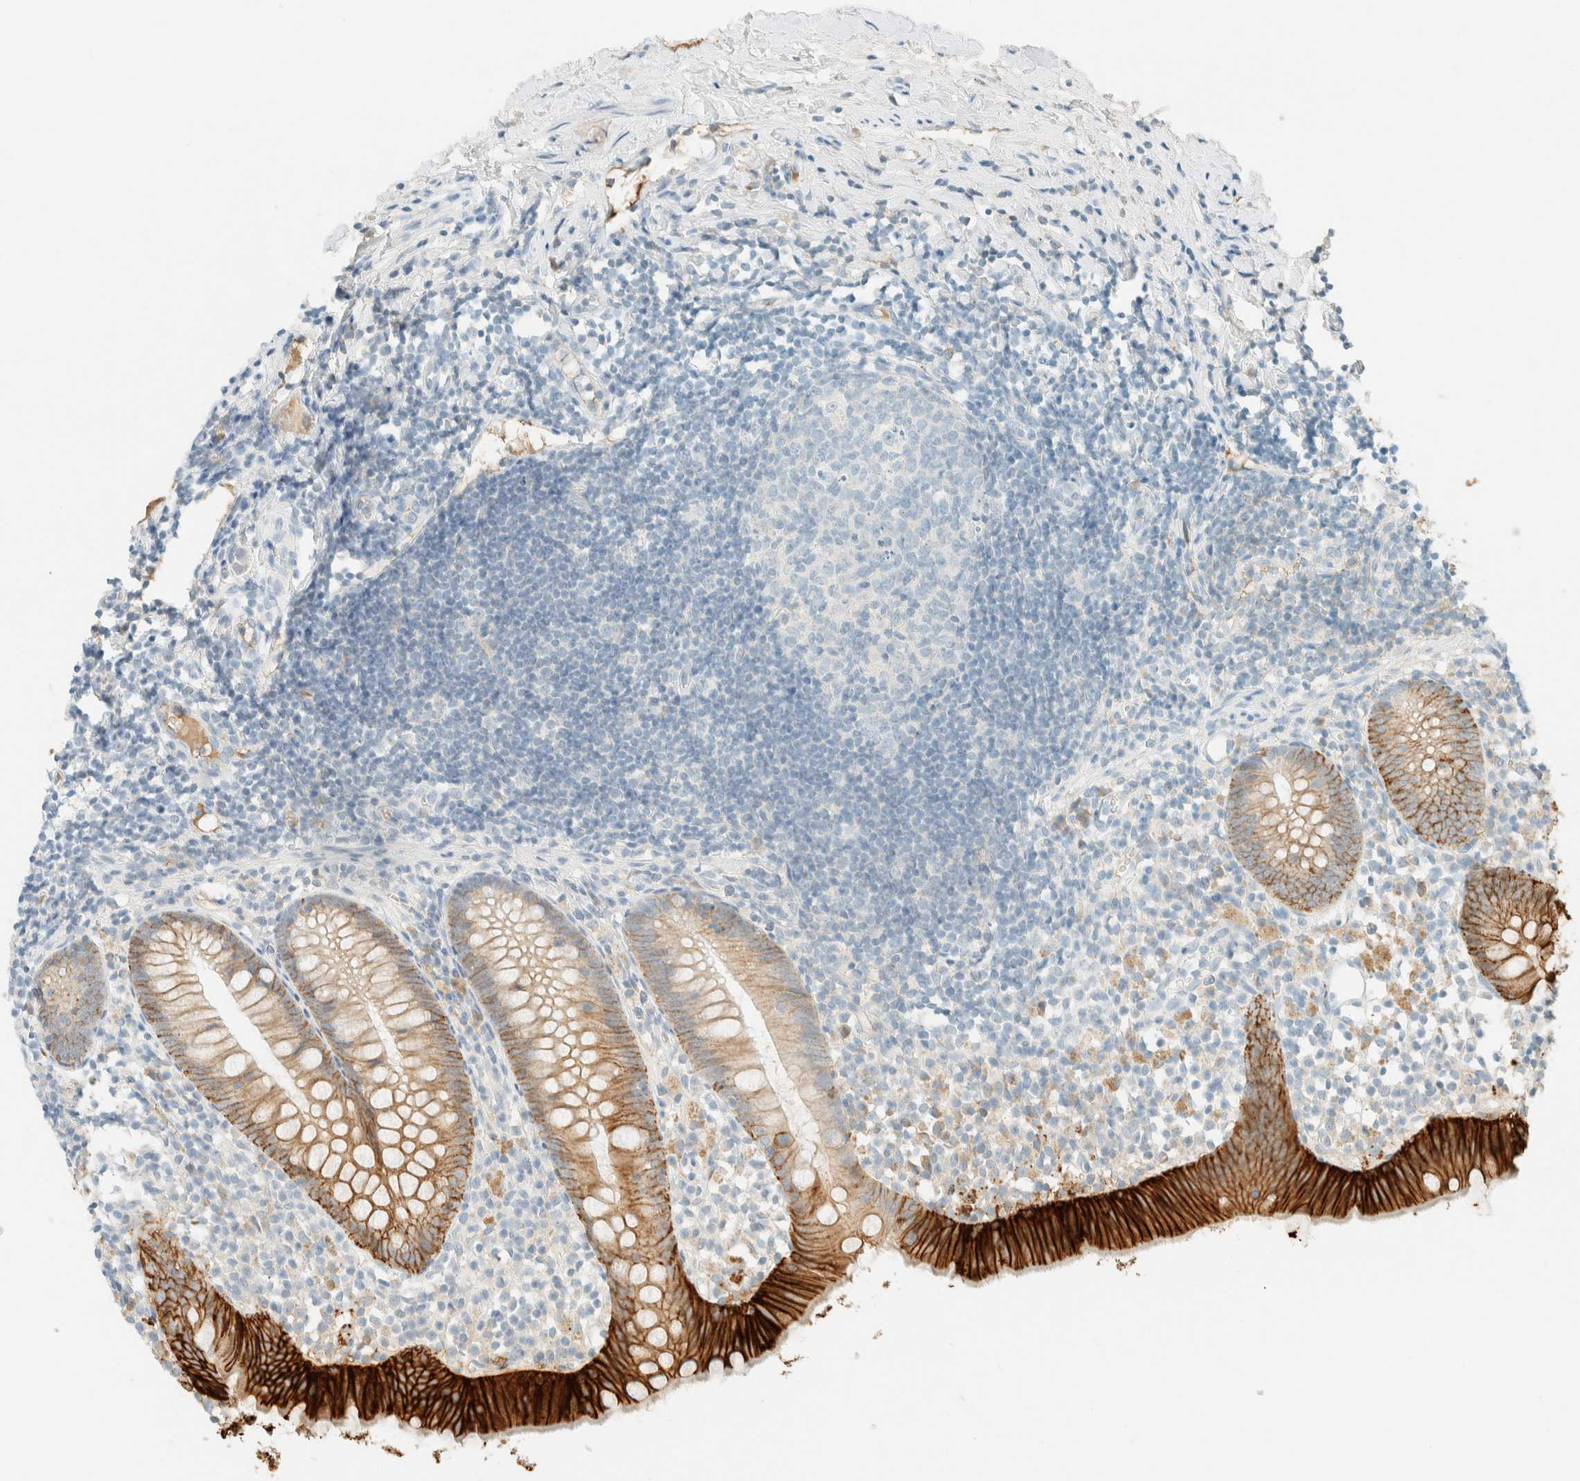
{"staining": {"intensity": "strong", "quantity": "25%-75%", "location": "cytoplasmic/membranous"}, "tissue": "appendix", "cell_type": "Glandular cells", "image_type": "normal", "snomed": [{"axis": "morphology", "description": "Normal tissue, NOS"}, {"axis": "topography", "description": "Appendix"}], "caption": "A photomicrograph of human appendix stained for a protein displays strong cytoplasmic/membranous brown staining in glandular cells. The staining is performed using DAB (3,3'-diaminobenzidine) brown chromogen to label protein expression. The nuclei are counter-stained blue using hematoxylin.", "gene": "GPA33", "patient": {"sex": "female", "age": 20}}